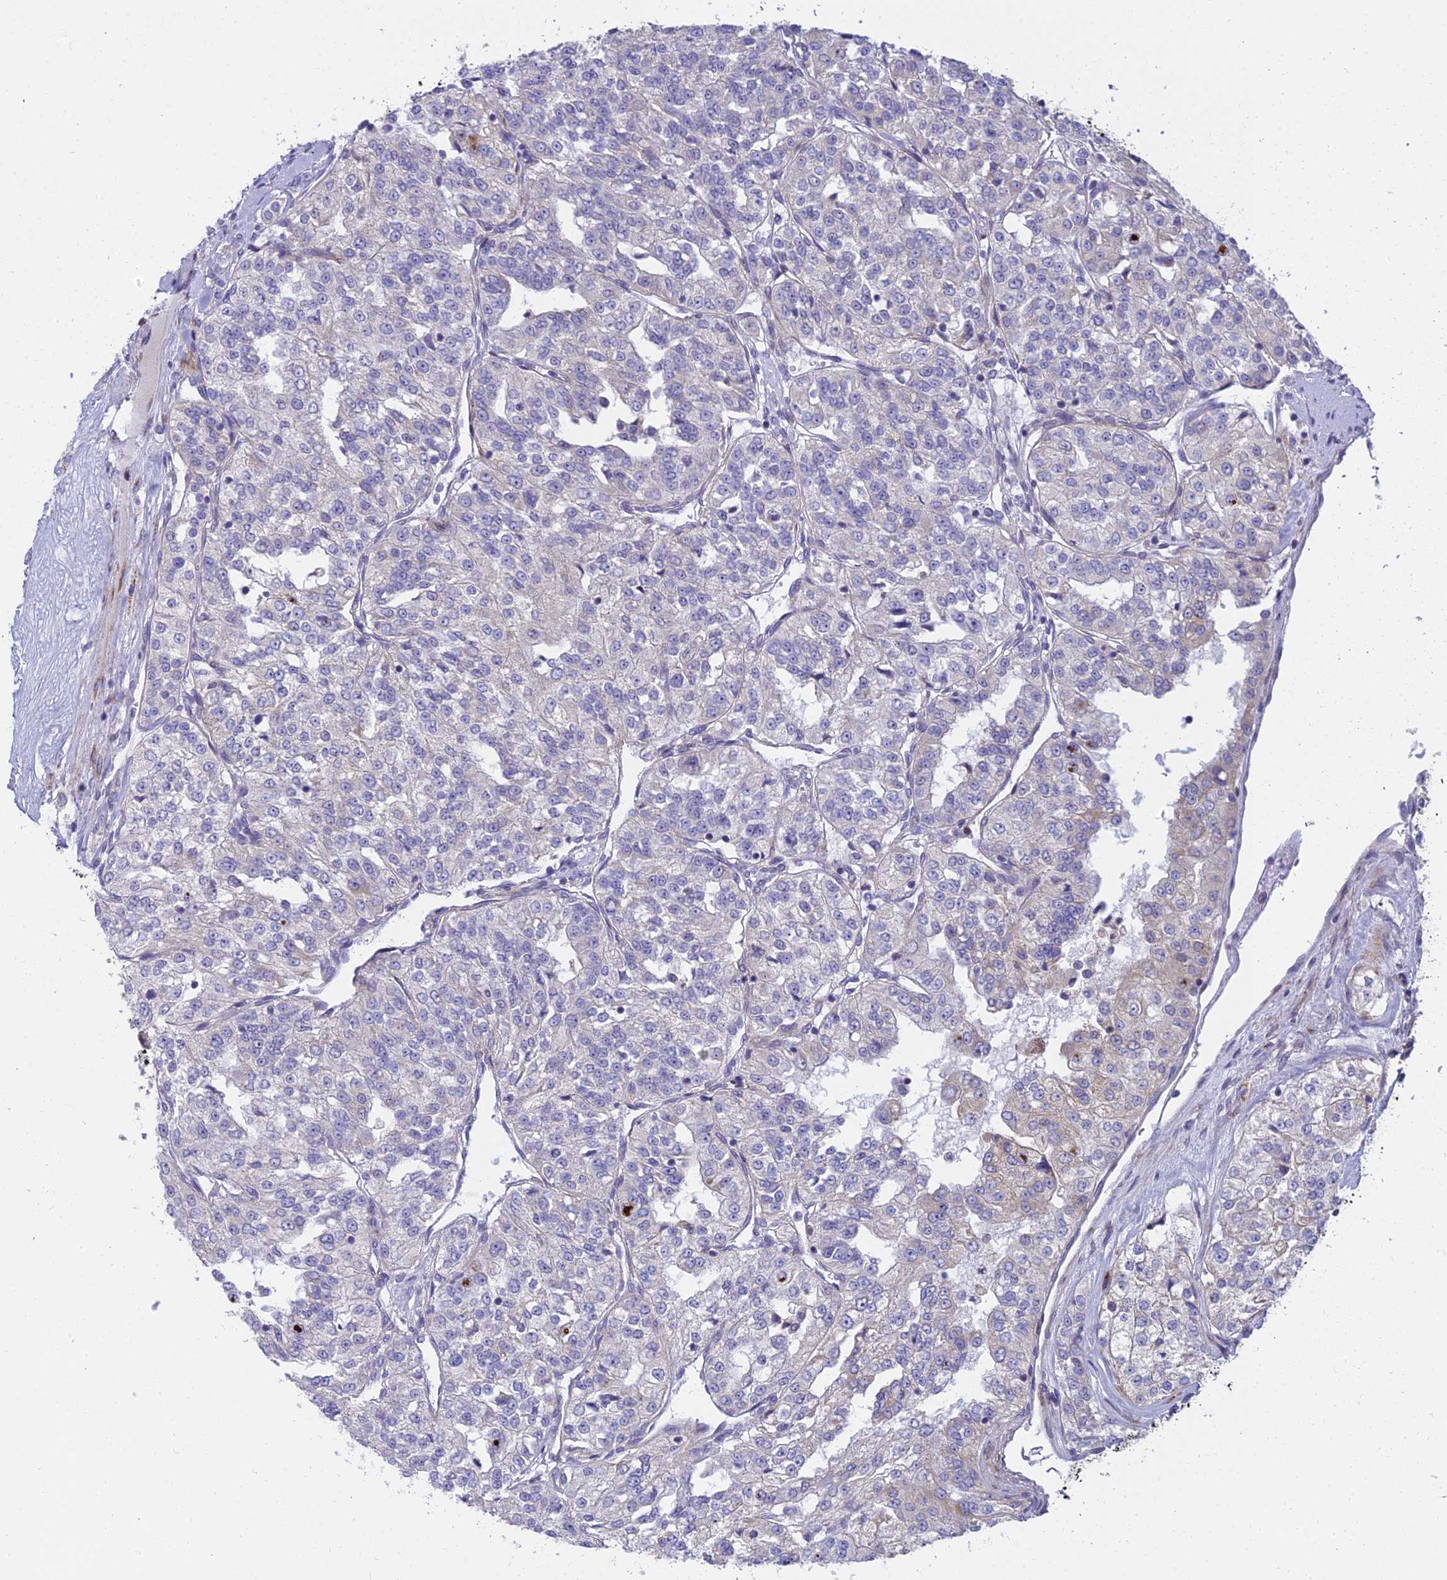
{"staining": {"intensity": "negative", "quantity": "none", "location": "none"}, "tissue": "renal cancer", "cell_type": "Tumor cells", "image_type": "cancer", "snomed": [{"axis": "morphology", "description": "Adenocarcinoma, NOS"}, {"axis": "topography", "description": "Kidney"}], "caption": "Adenocarcinoma (renal) was stained to show a protein in brown. There is no significant expression in tumor cells.", "gene": "CLCN7", "patient": {"sex": "female", "age": 63}}